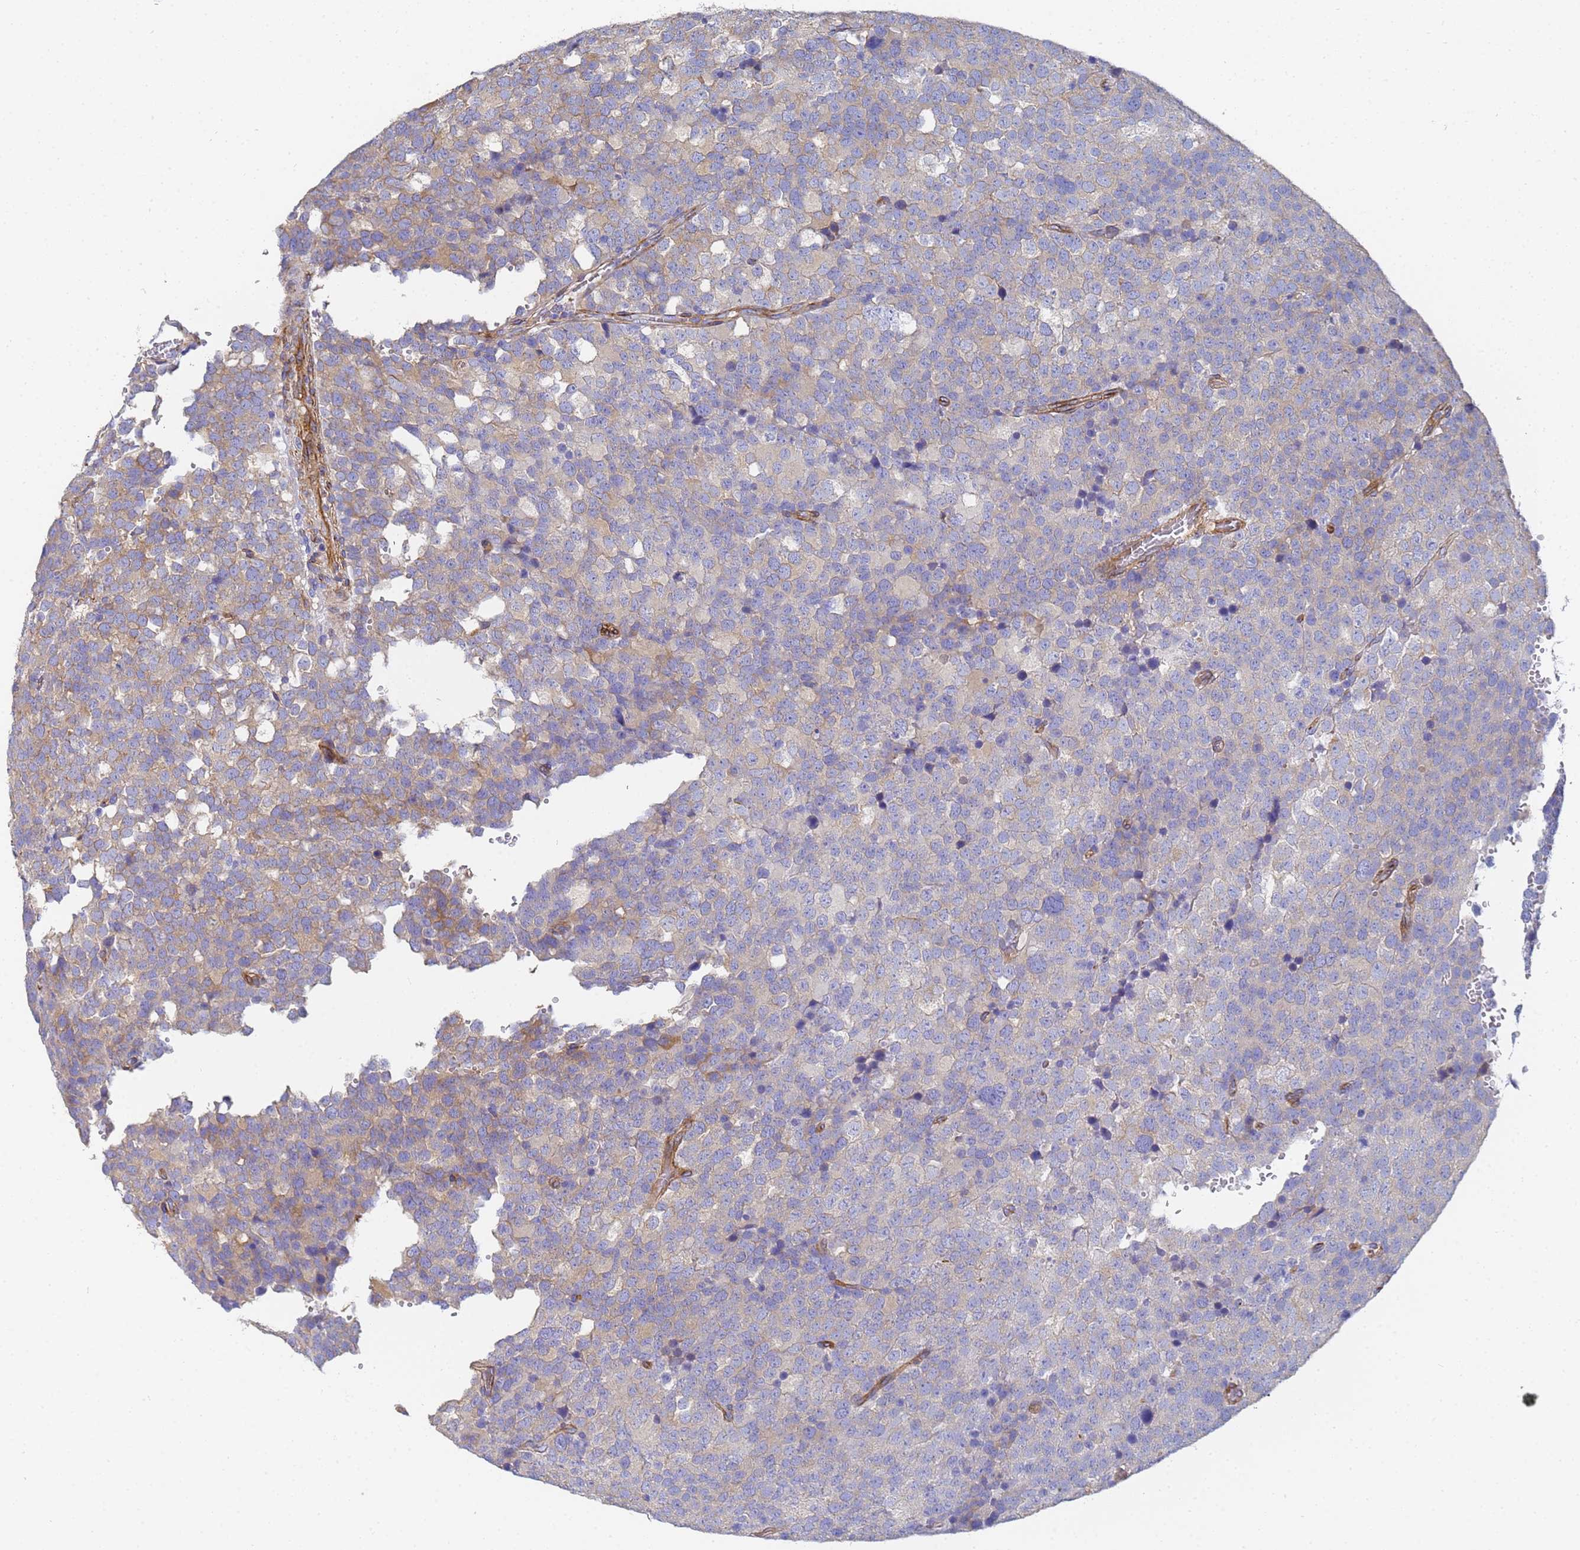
{"staining": {"intensity": "weak", "quantity": "25%-75%", "location": "cytoplasmic/membranous"}, "tissue": "testis cancer", "cell_type": "Tumor cells", "image_type": "cancer", "snomed": [{"axis": "morphology", "description": "Seminoma, NOS"}, {"axis": "topography", "description": "Testis"}], "caption": "Human seminoma (testis) stained with a brown dye demonstrates weak cytoplasmic/membranous positive expression in approximately 25%-75% of tumor cells.", "gene": "TUBB1", "patient": {"sex": "male", "age": 71}}